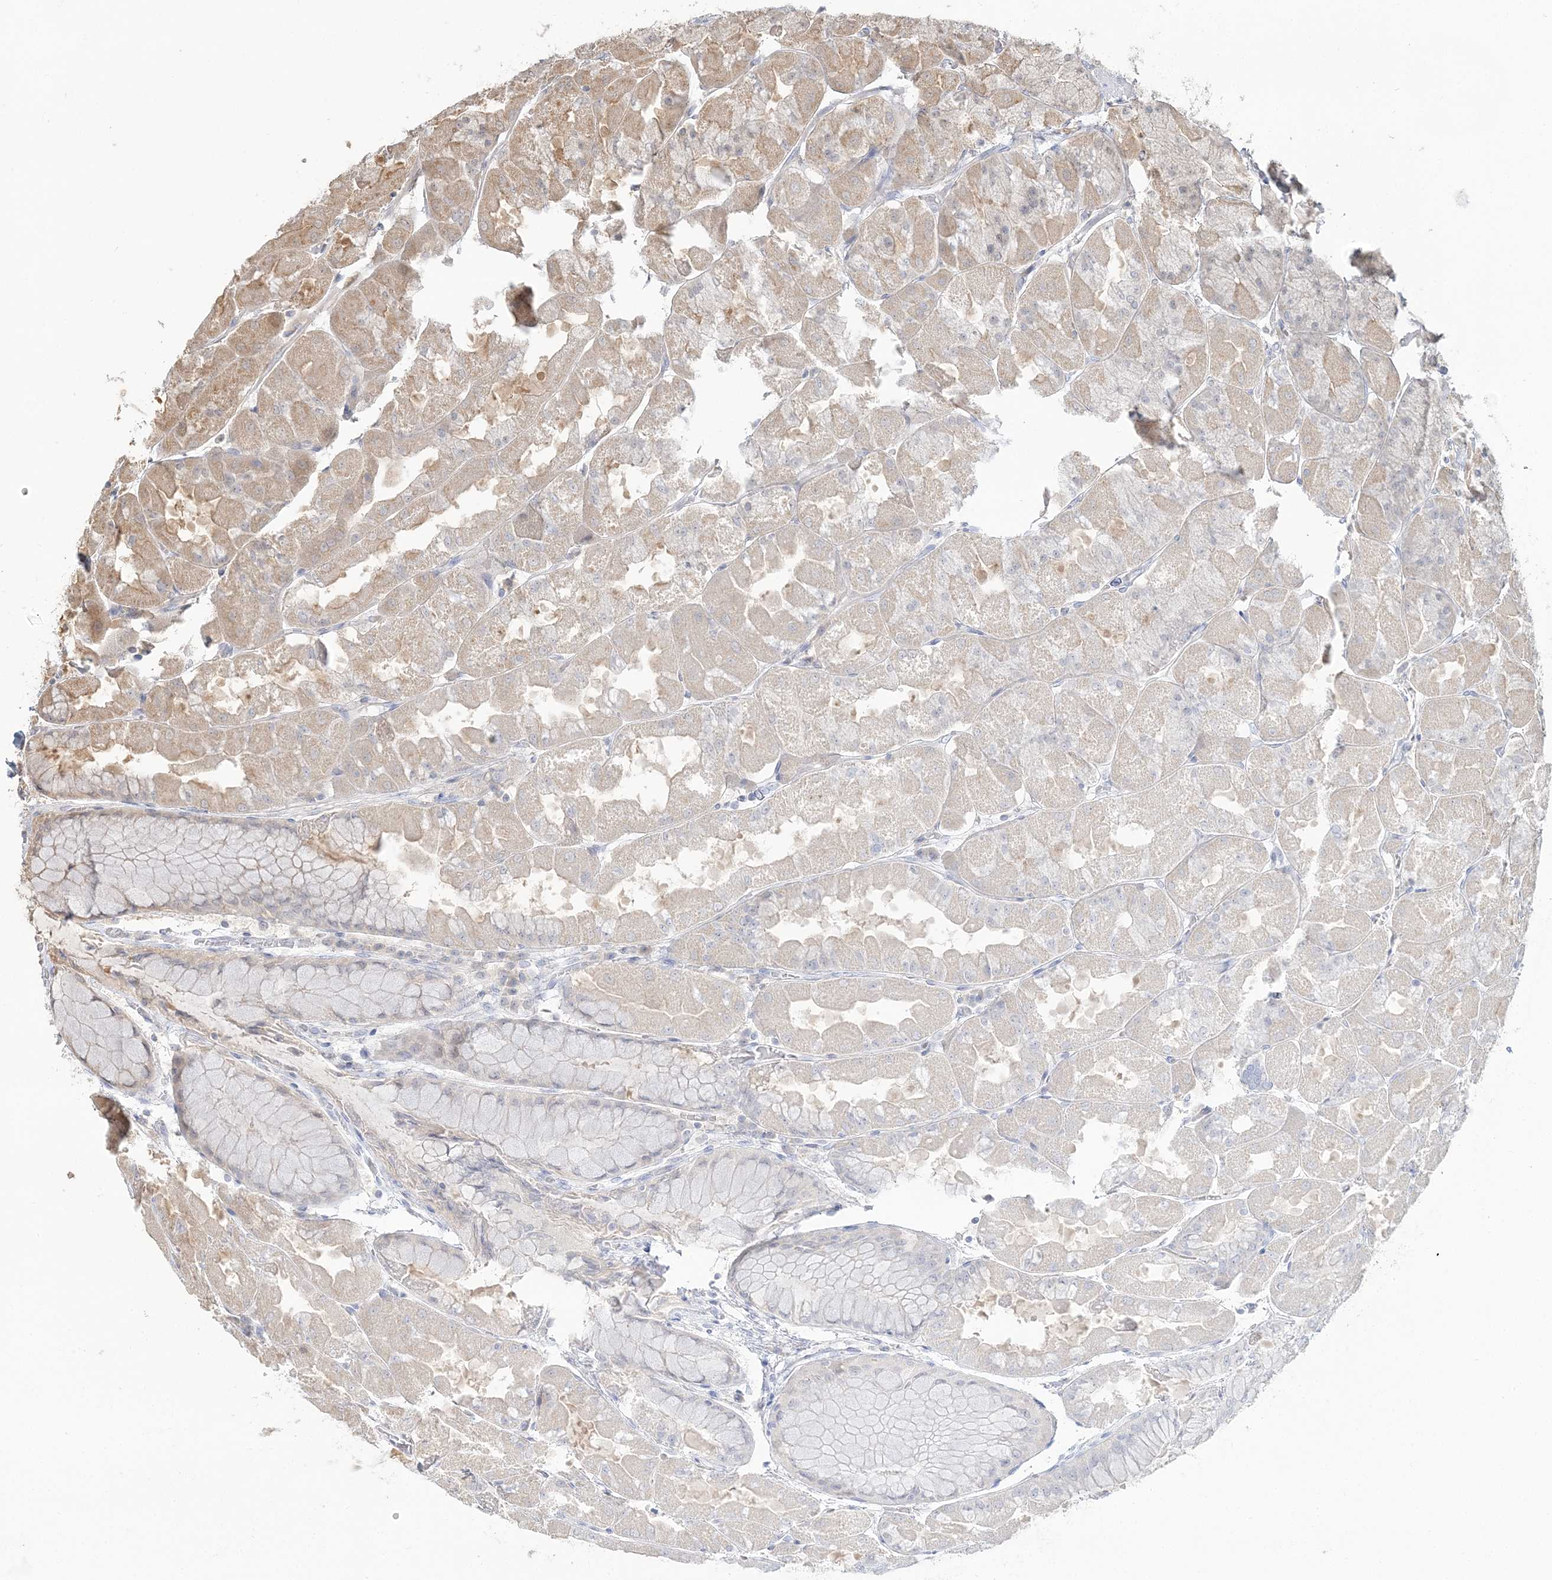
{"staining": {"intensity": "moderate", "quantity": "25%-75%", "location": "cytoplasmic/membranous"}, "tissue": "stomach", "cell_type": "Glandular cells", "image_type": "normal", "snomed": [{"axis": "morphology", "description": "Normal tissue, NOS"}, {"axis": "topography", "description": "Stomach"}], "caption": "This is a photomicrograph of immunohistochemistry (IHC) staining of benign stomach, which shows moderate positivity in the cytoplasmic/membranous of glandular cells.", "gene": "CAB39", "patient": {"sex": "female", "age": 61}}